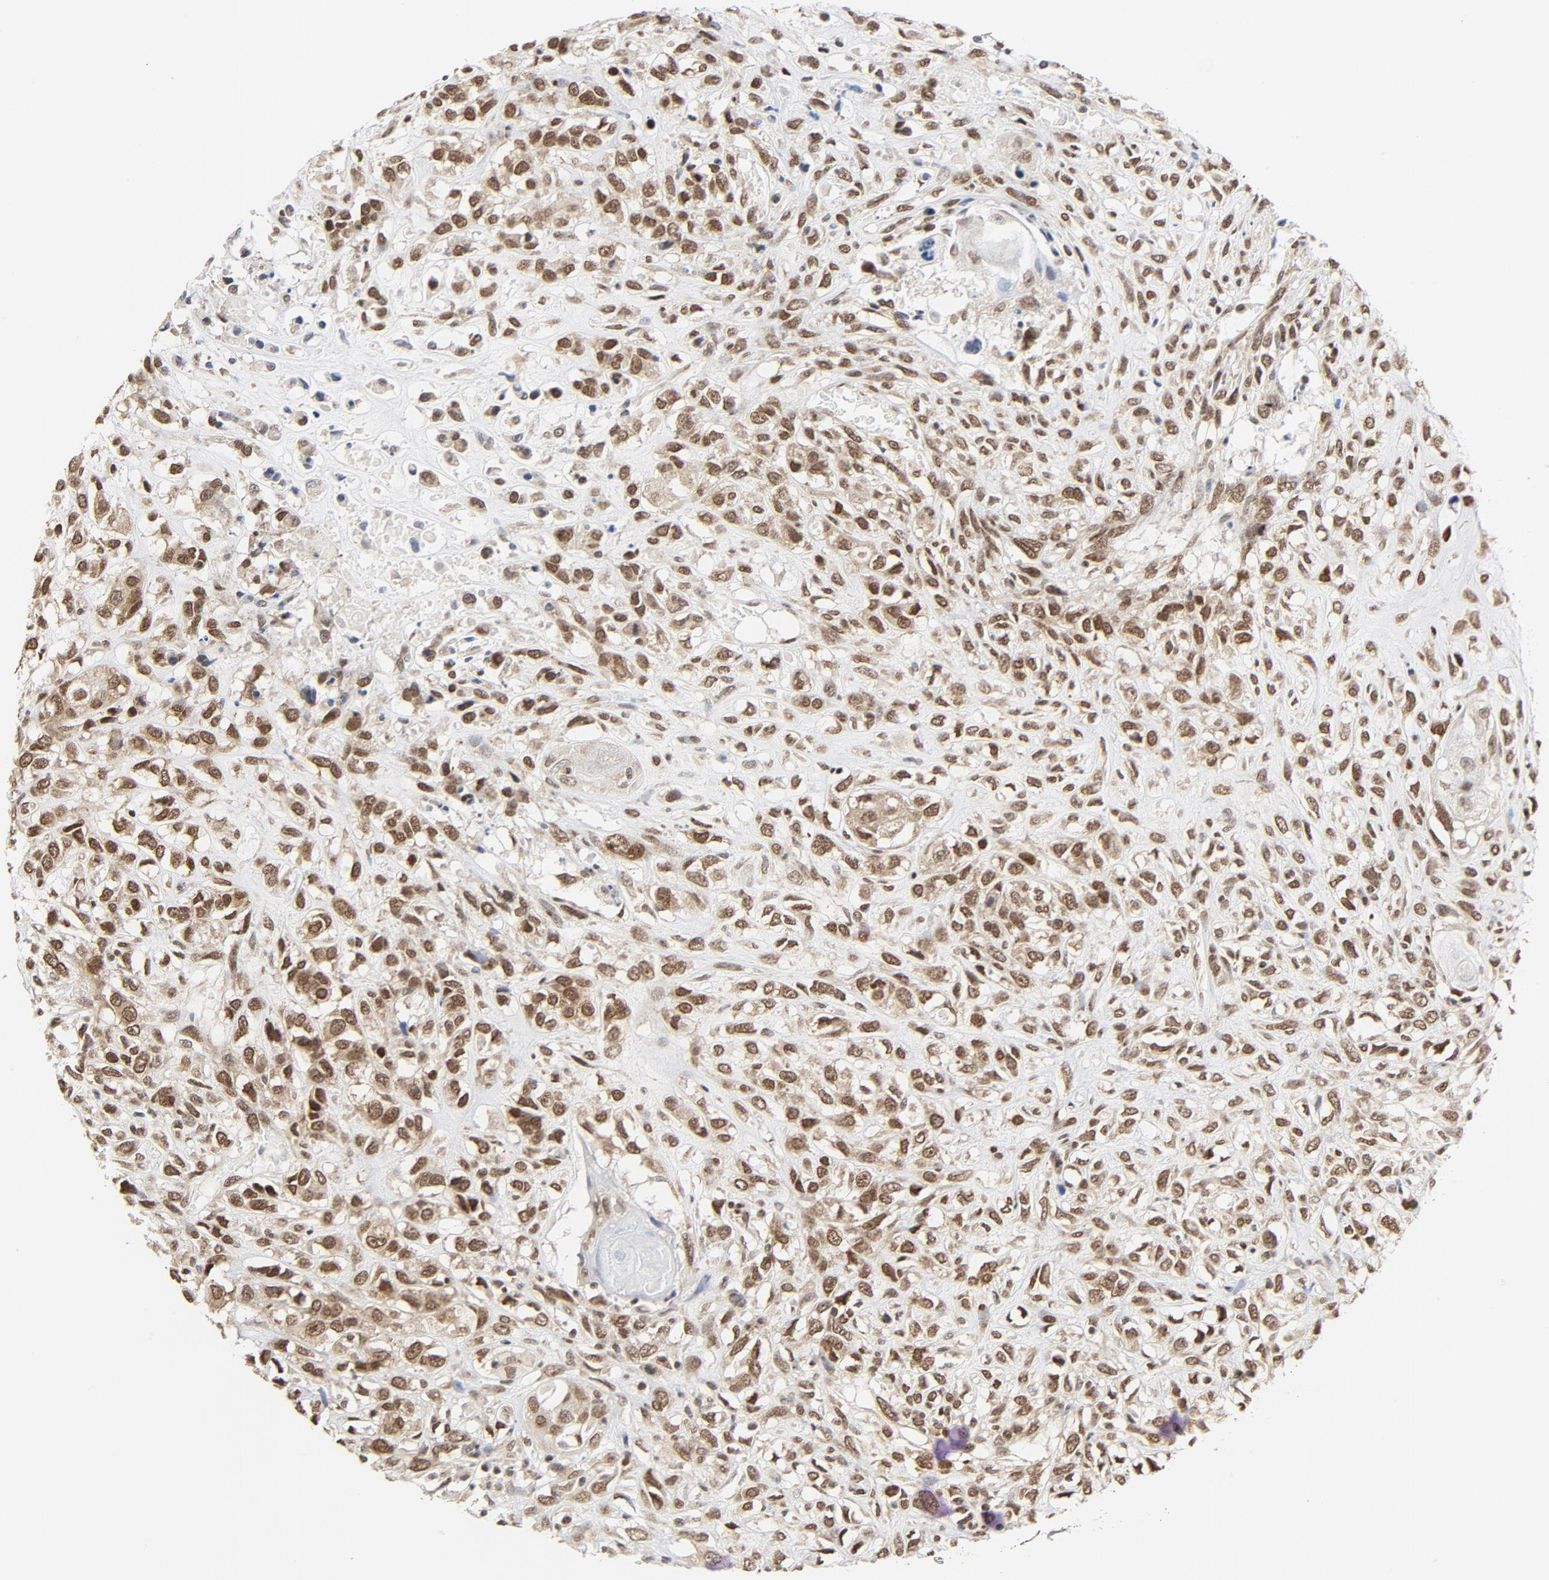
{"staining": {"intensity": "moderate", "quantity": ">75%", "location": "nuclear"}, "tissue": "head and neck cancer", "cell_type": "Tumor cells", "image_type": "cancer", "snomed": [{"axis": "morphology", "description": "Necrosis, NOS"}, {"axis": "morphology", "description": "Neoplasm, malignant, NOS"}, {"axis": "topography", "description": "Salivary gland"}, {"axis": "topography", "description": "Head-Neck"}], "caption": "The histopathology image displays staining of head and neck cancer, revealing moderate nuclear protein staining (brown color) within tumor cells.", "gene": "ERCC1", "patient": {"sex": "male", "age": 43}}